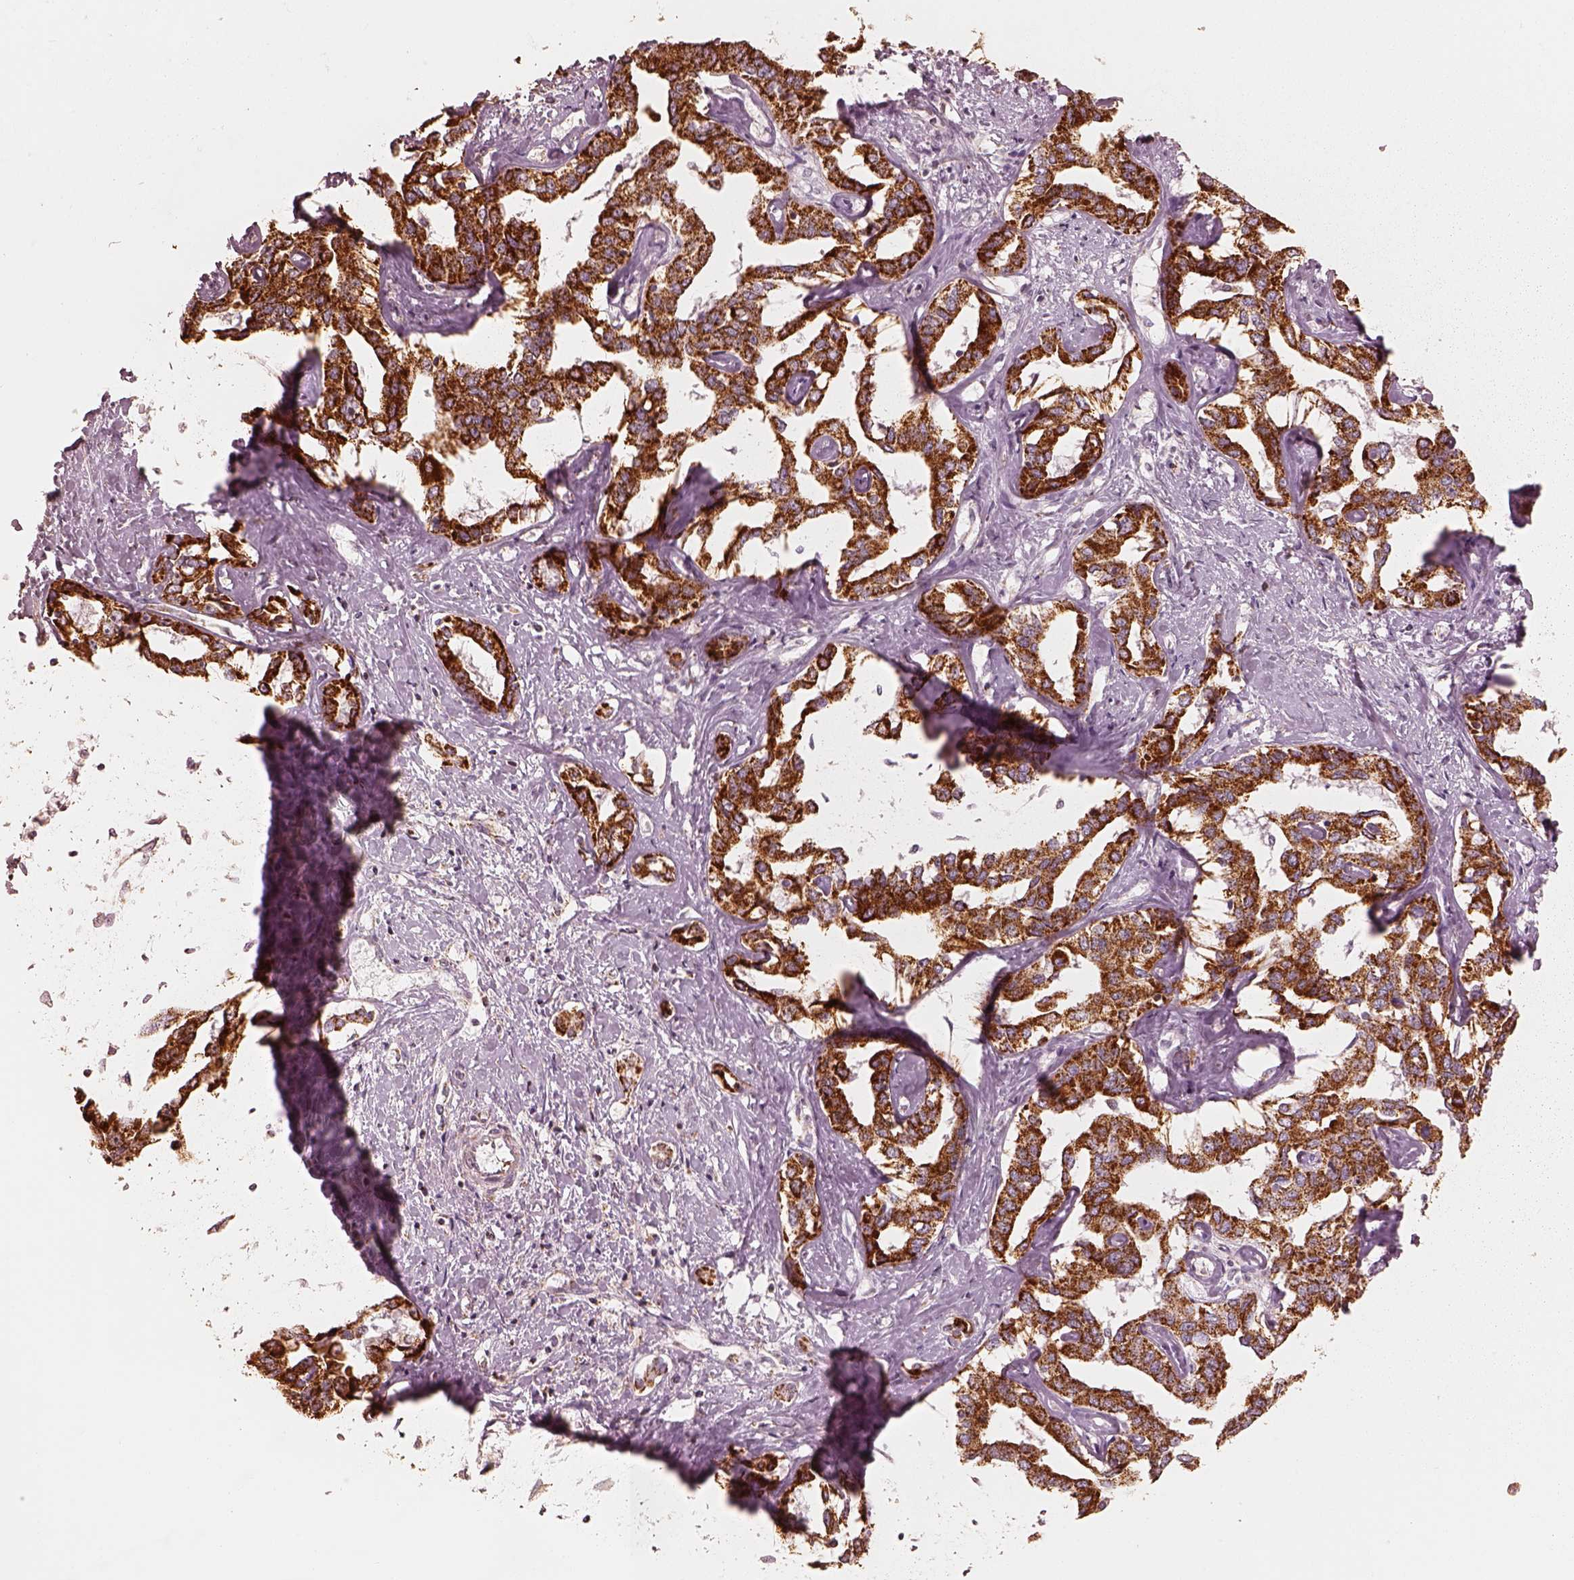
{"staining": {"intensity": "strong", "quantity": ">75%", "location": "cytoplasmic/membranous"}, "tissue": "liver cancer", "cell_type": "Tumor cells", "image_type": "cancer", "snomed": [{"axis": "morphology", "description": "Cholangiocarcinoma"}, {"axis": "topography", "description": "Liver"}], "caption": "A high amount of strong cytoplasmic/membranous expression is present in about >75% of tumor cells in liver cancer tissue. Using DAB (brown) and hematoxylin (blue) stains, captured at high magnification using brightfield microscopy.", "gene": "ENTPD6", "patient": {"sex": "male", "age": 59}}